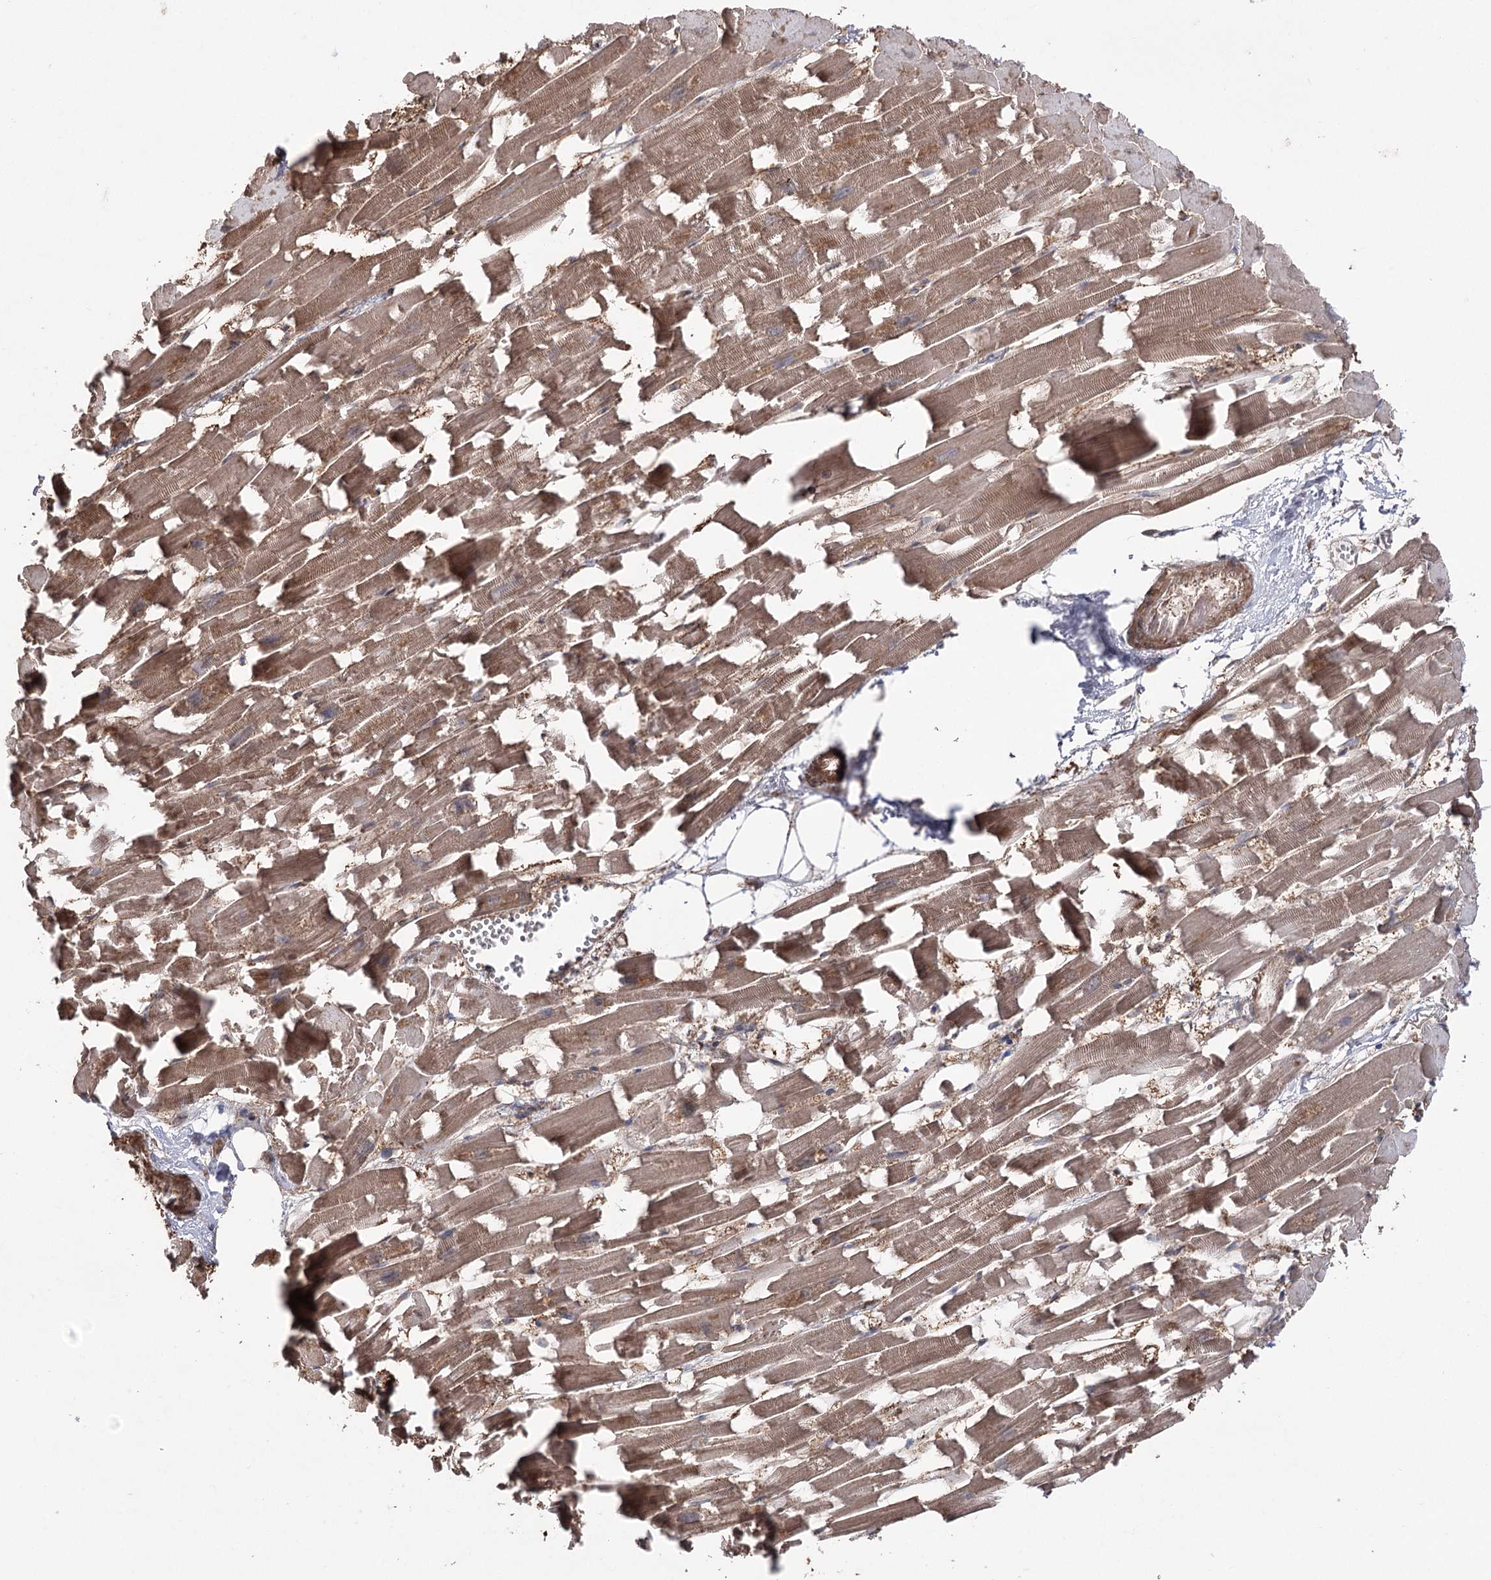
{"staining": {"intensity": "moderate", "quantity": ">75%", "location": "cytoplasmic/membranous"}, "tissue": "heart muscle", "cell_type": "Cardiomyocytes", "image_type": "normal", "snomed": [{"axis": "morphology", "description": "Normal tissue, NOS"}, {"axis": "topography", "description": "Heart"}], "caption": "IHC of benign heart muscle reveals medium levels of moderate cytoplasmic/membranous positivity in approximately >75% of cardiomyocytes.", "gene": "LARS2", "patient": {"sex": "female", "age": 64}}